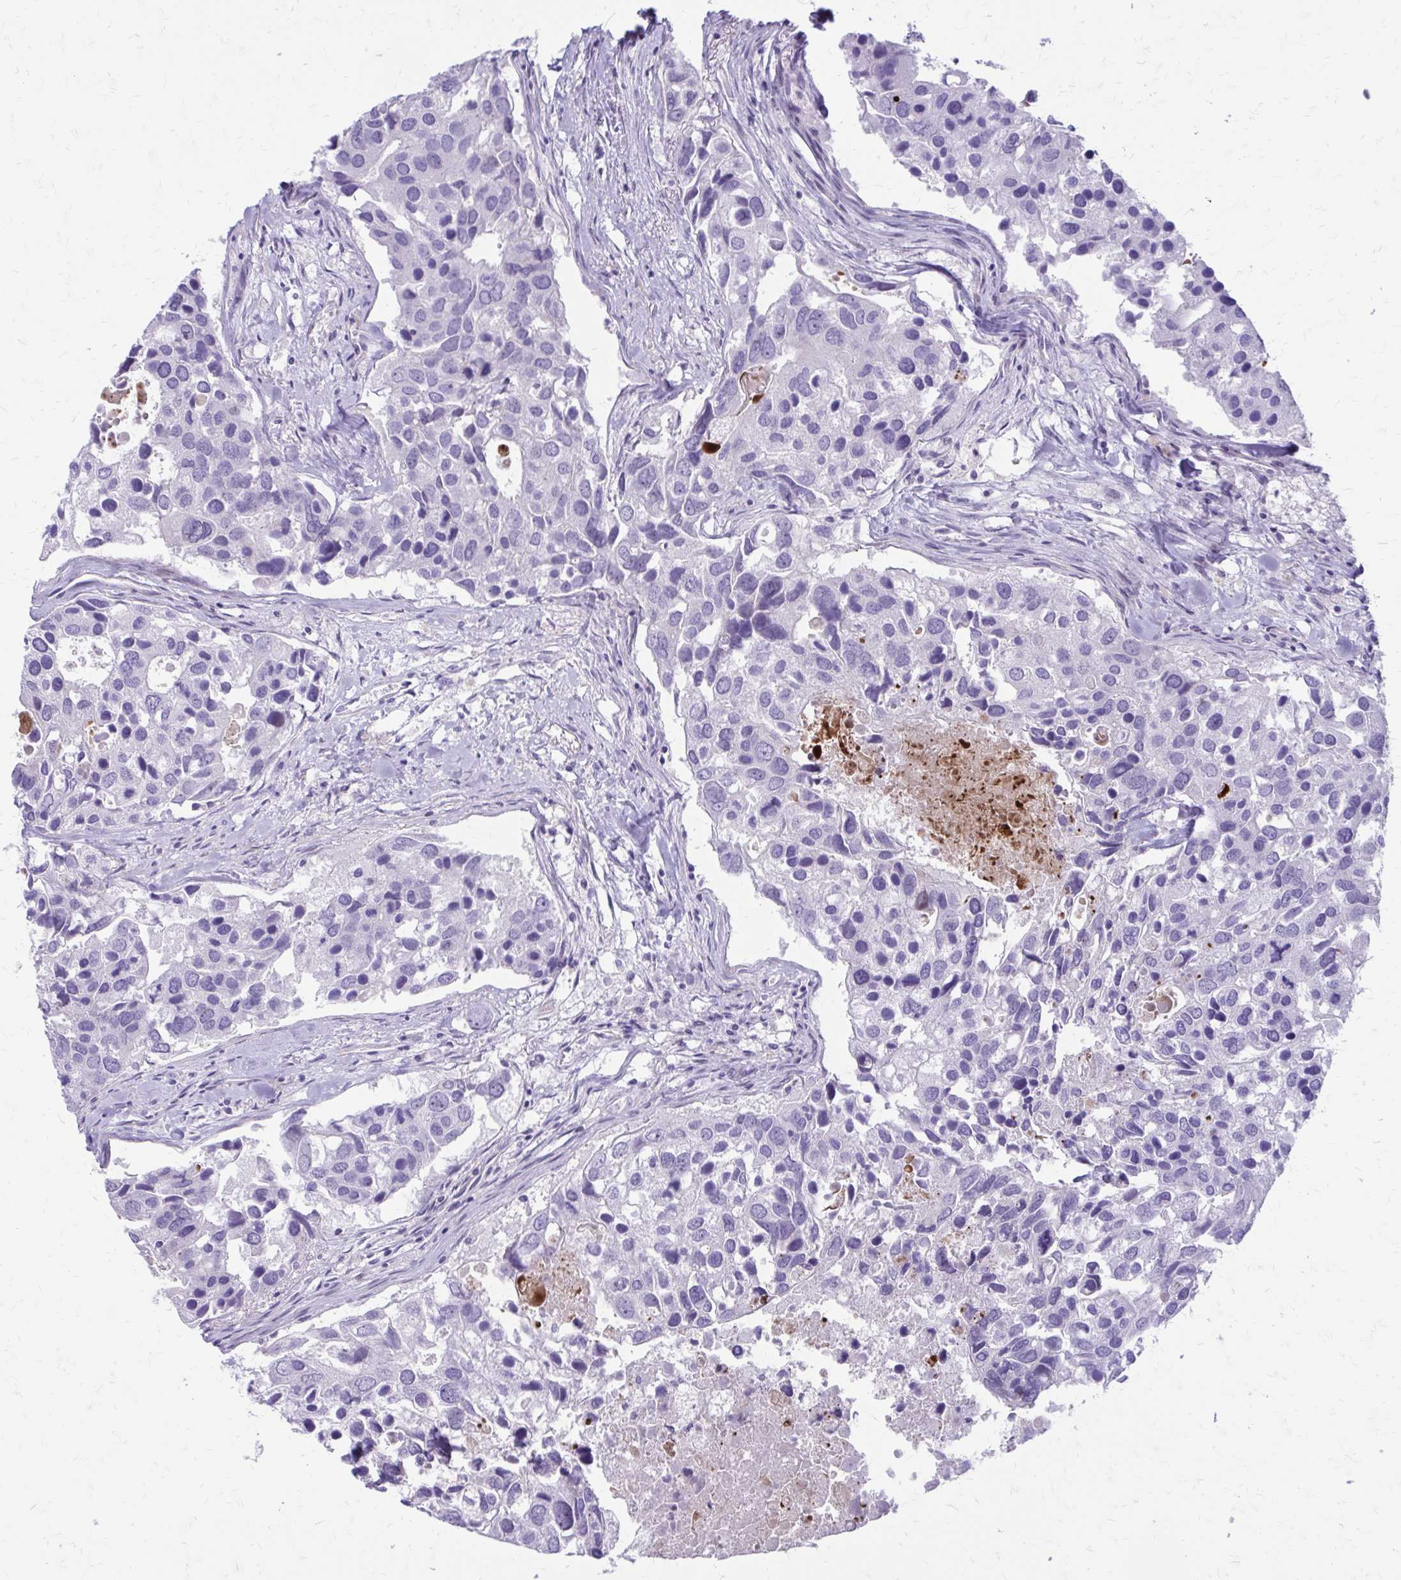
{"staining": {"intensity": "negative", "quantity": "none", "location": "none"}, "tissue": "breast cancer", "cell_type": "Tumor cells", "image_type": "cancer", "snomed": [{"axis": "morphology", "description": "Duct carcinoma"}, {"axis": "topography", "description": "Breast"}], "caption": "Protein analysis of breast cancer (infiltrating ductal carcinoma) displays no significant staining in tumor cells.", "gene": "LCN15", "patient": {"sex": "female", "age": 83}}